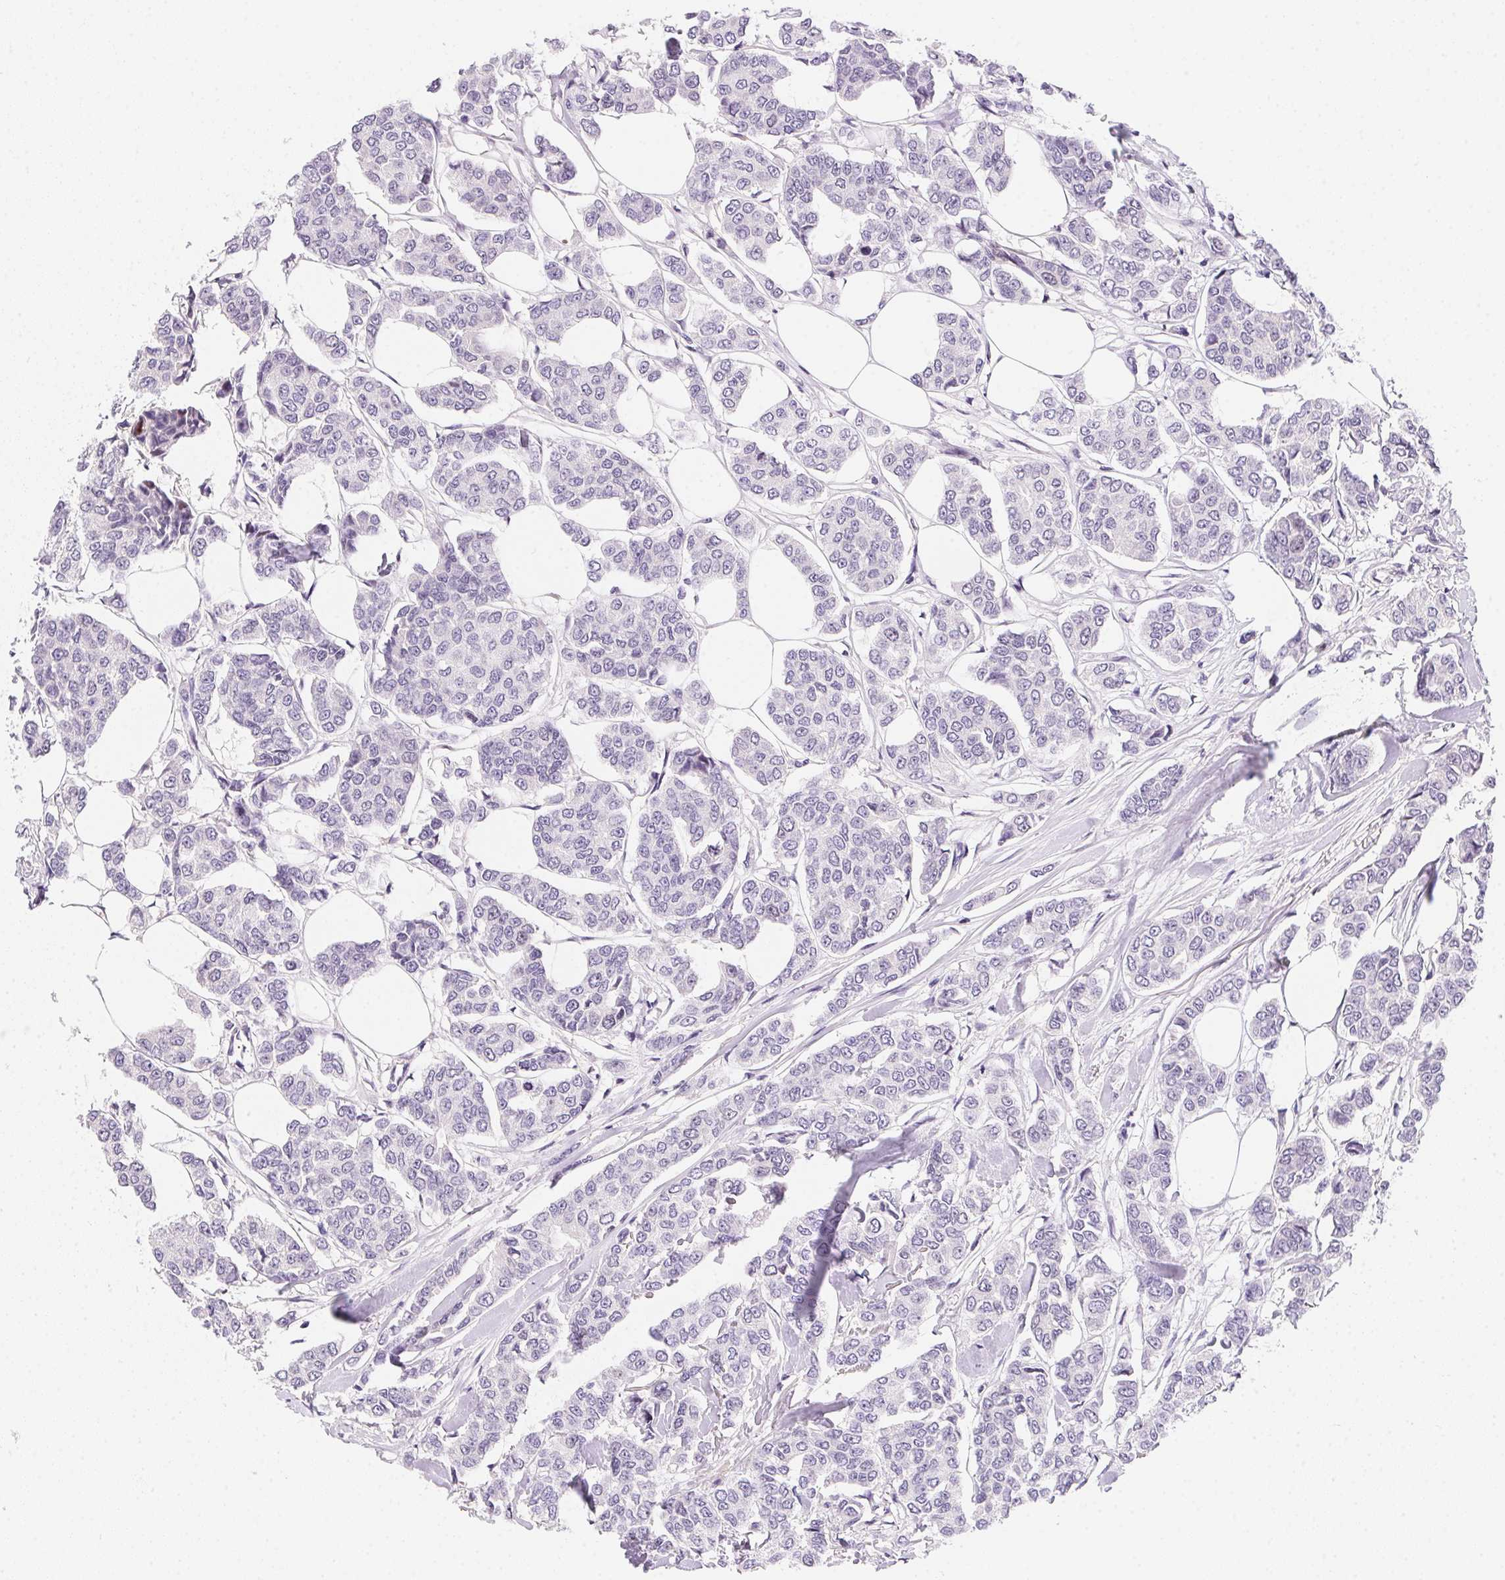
{"staining": {"intensity": "negative", "quantity": "none", "location": "none"}, "tissue": "breast cancer", "cell_type": "Tumor cells", "image_type": "cancer", "snomed": [{"axis": "morphology", "description": "Duct carcinoma"}, {"axis": "topography", "description": "Breast"}], "caption": "Photomicrograph shows no protein positivity in tumor cells of intraductal carcinoma (breast) tissue.", "gene": "HELLS", "patient": {"sex": "female", "age": 94}}